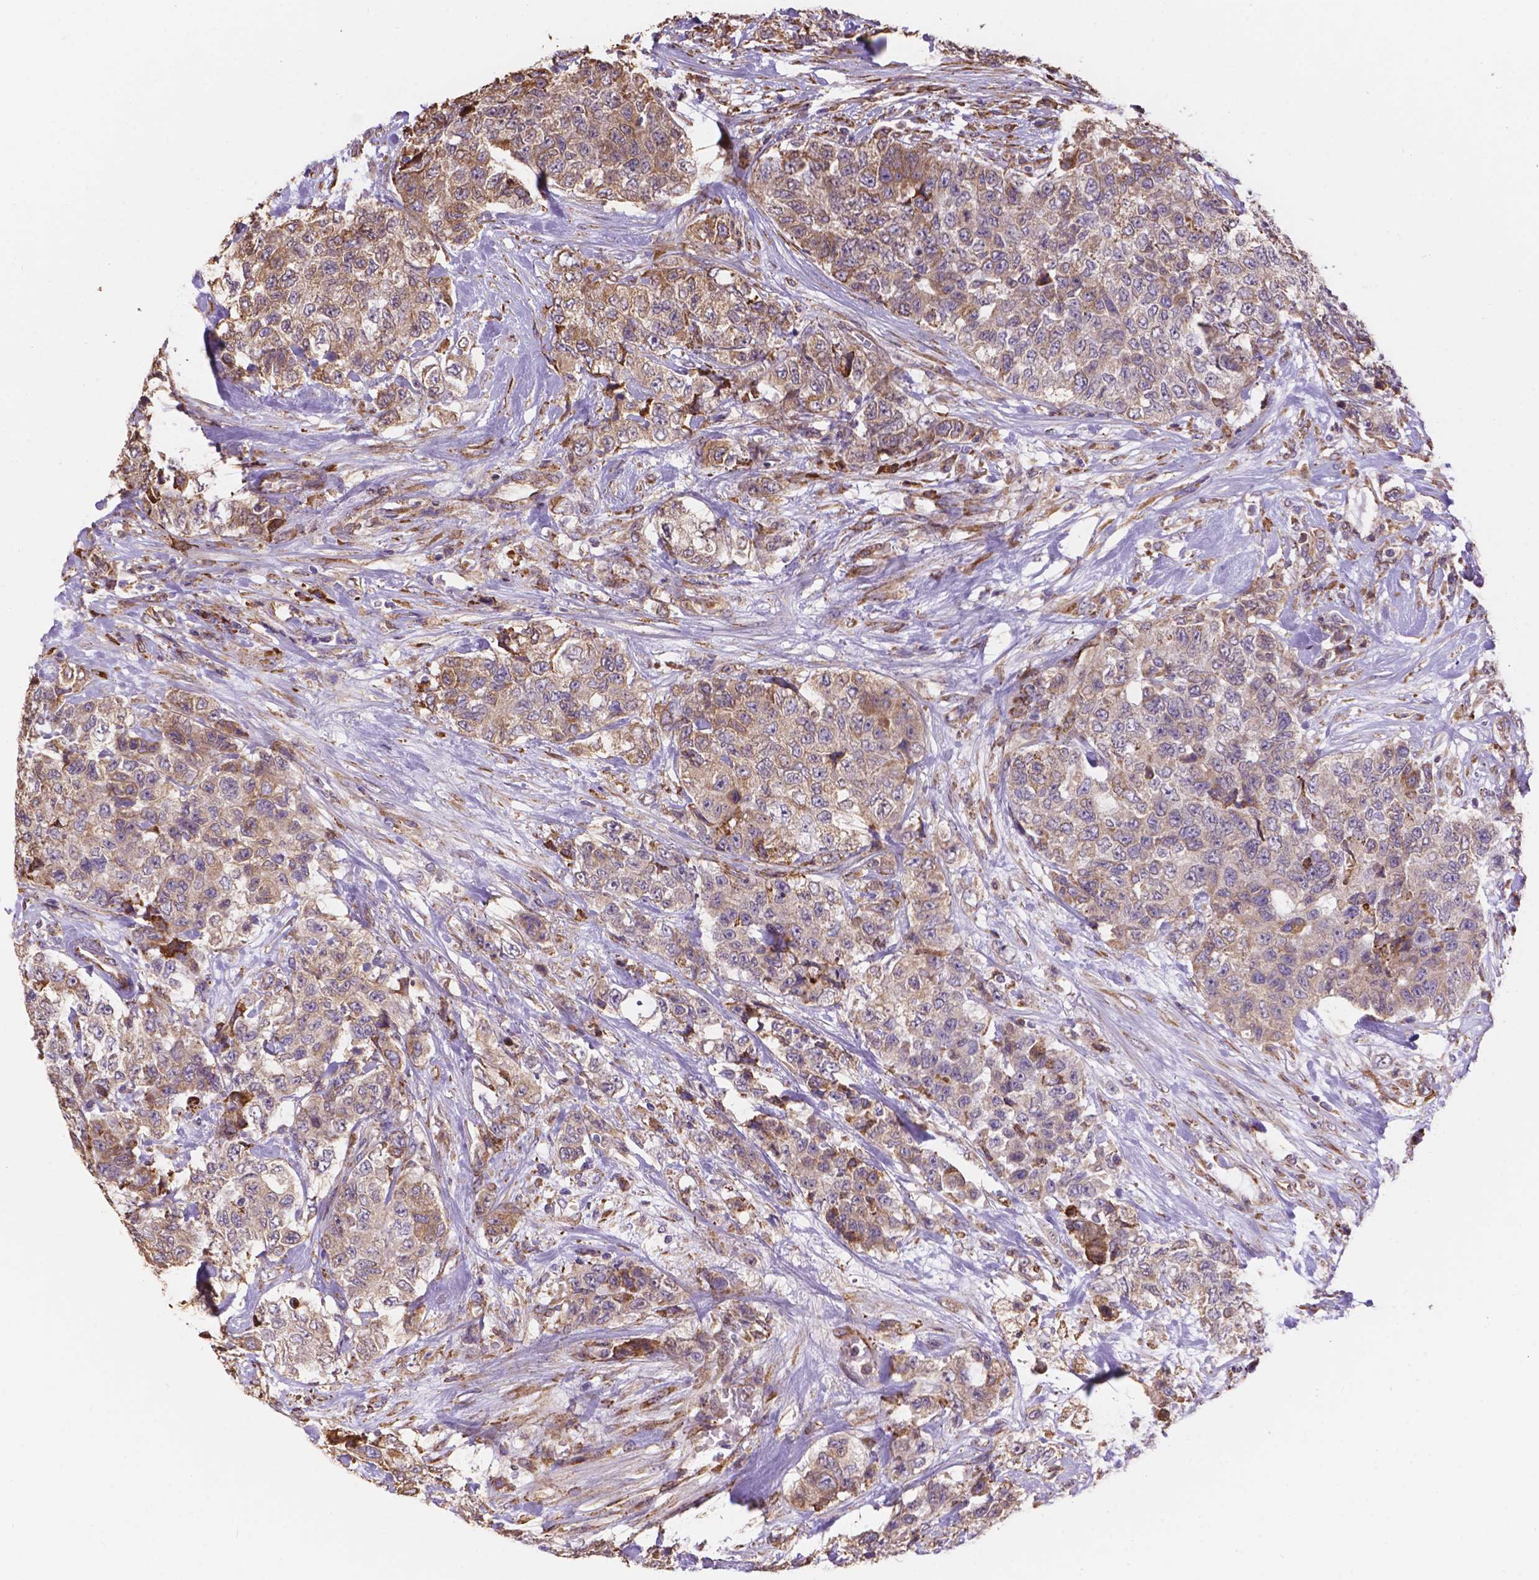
{"staining": {"intensity": "moderate", "quantity": "25%-75%", "location": "cytoplasmic/membranous"}, "tissue": "urothelial cancer", "cell_type": "Tumor cells", "image_type": "cancer", "snomed": [{"axis": "morphology", "description": "Urothelial carcinoma, High grade"}, {"axis": "topography", "description": "Urinary bladder"}], "caption": "IHC of urothelial carcinoma (high-grade) shows medium levels of moderate cytoplasmic/membranous expression in approximately 25%-75% of tumor cells. (DAB (3,3'-diaminobenzidine) = brown stain, brightfield microscopy at high magnification).", "gene": "IPO11", "patient": {"sex": "female", "age": 78}}